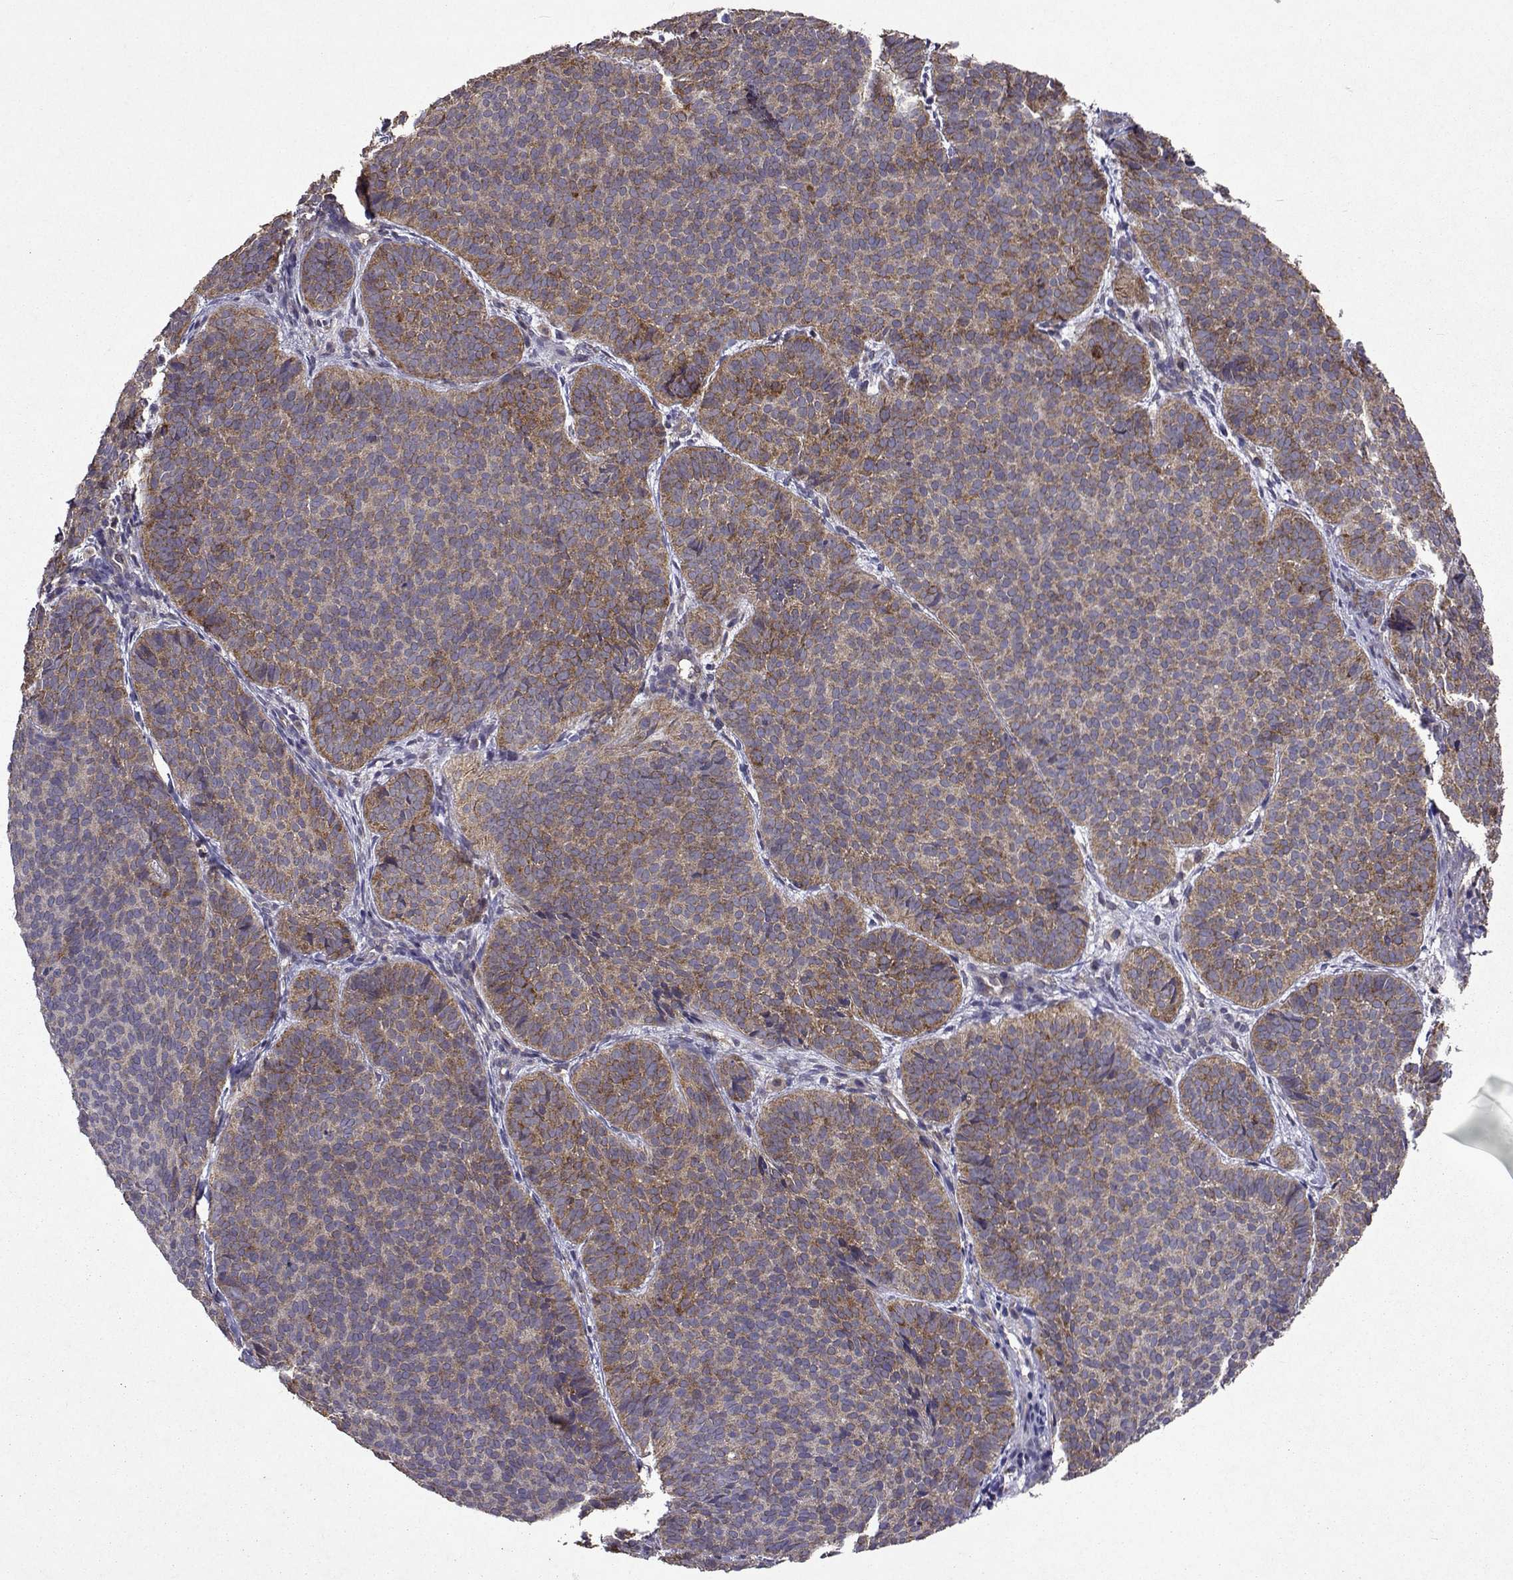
{"staining": {"intensity": "weak", "quantity": "25%-75%", "location": "cytoplasmic/membranous"}, "tissue": "skin cancer", "cell_type": "Tumor cells", "image_type": "cancer", "snomed": [{"axis": "morphology", "description": "Basal cell carcinoma"}, {"axis": "topography", "description": "Skin"}], "caption": "Skin basal cell carcinoma was stained to show a protein in brown. There is low levels of weak cytoplasmic/membranous expression in approximately 25%-75% of tumor cells. The staining is performed using DAB brown chromogen to label protein expression. The nuclei are counter-stained blue using hematoxylin.", "gene": "TARBP2", "patient": {"sex": "male", "age": 57}}